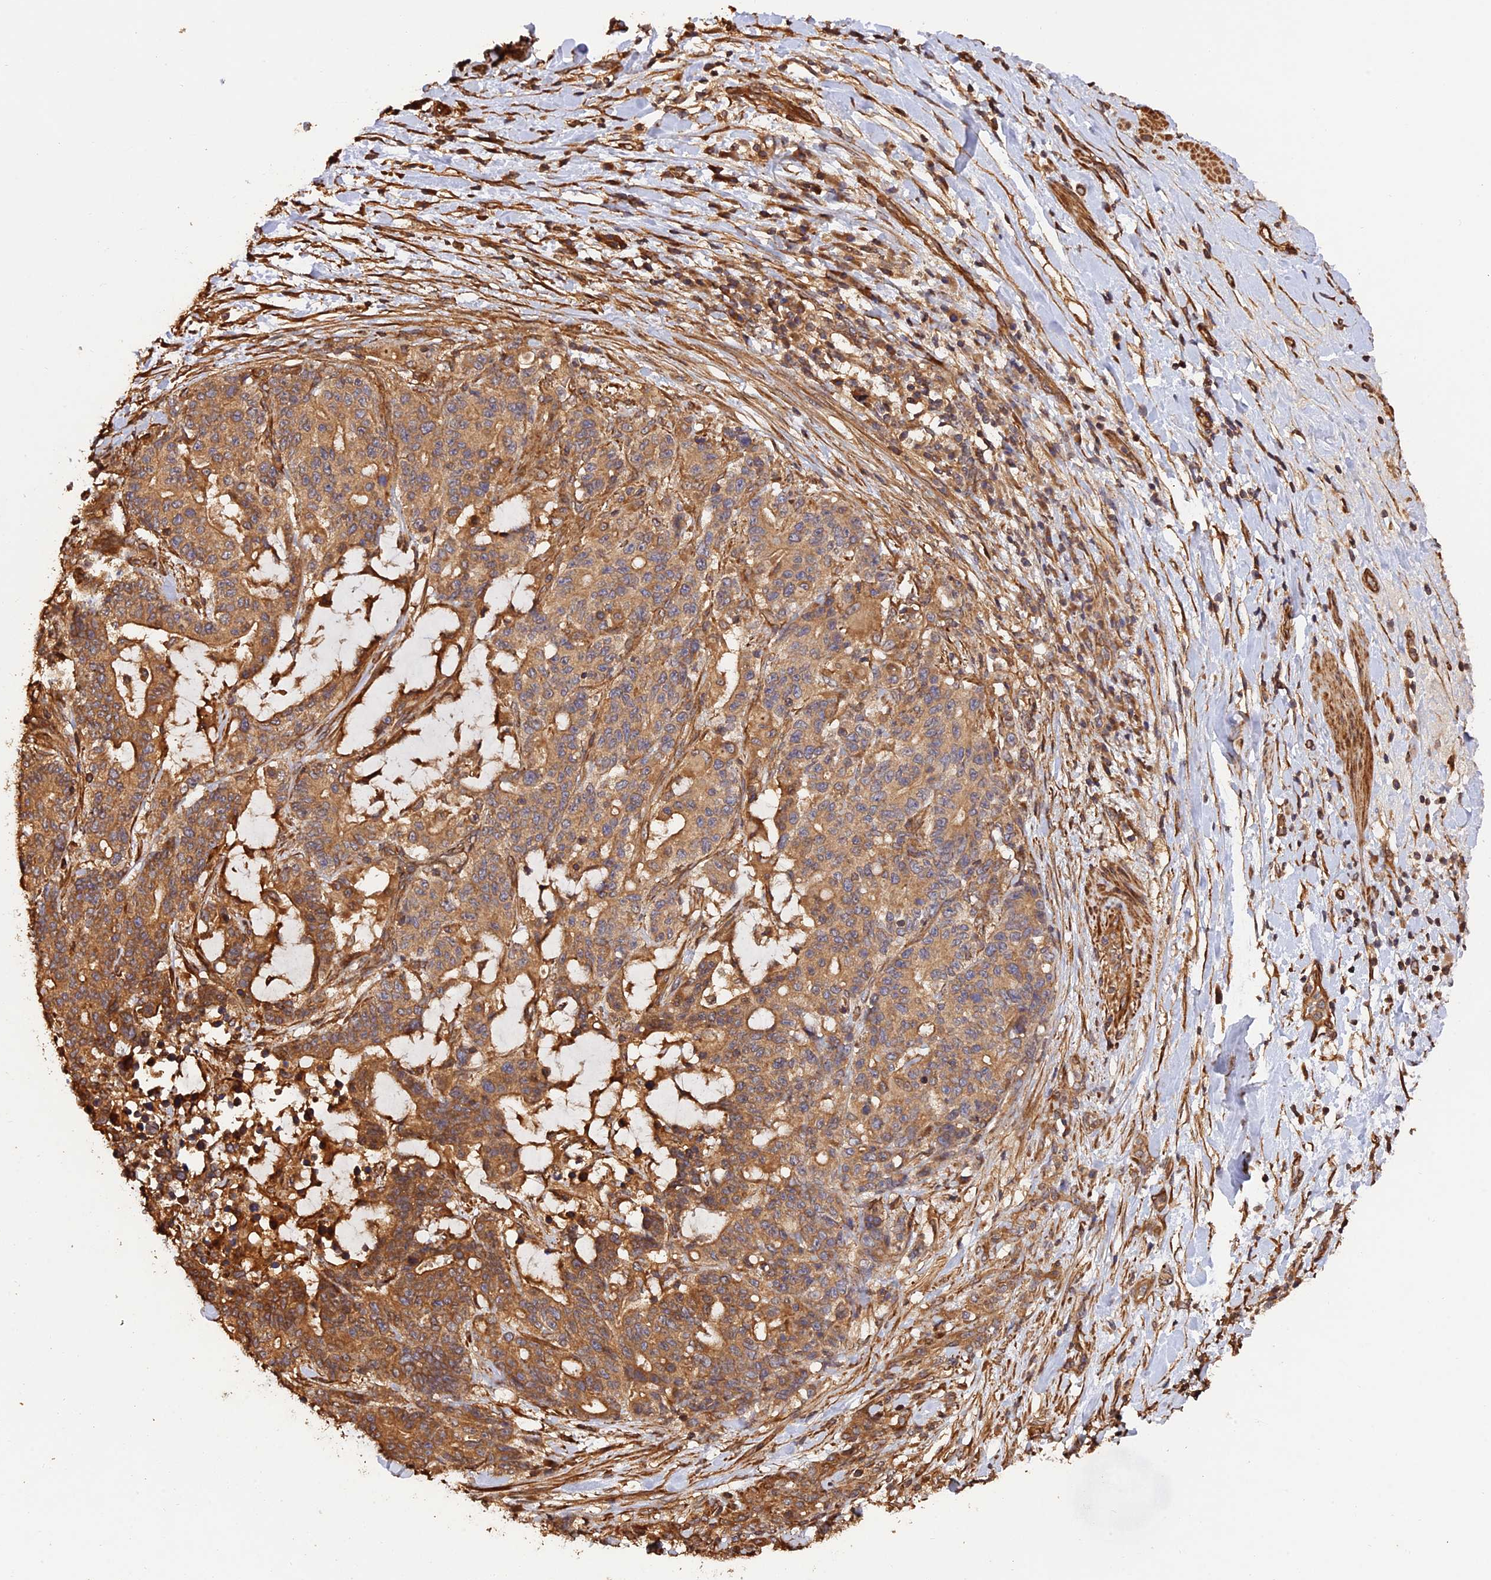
{"staining": {"intensity": "strong", "quantity": ">75%", "location": "cytoplasmic/membranous"}, "tissue": "stomach cancer", "cell_type": "Tumor cells", "image_type": "cancer", "snomed": [{"axis": "morphology", "description": "Normal tissue, NOS"}, {"axis": "morphology", "description": "Adenocarcinoma, NOS"}, {"axis": "topography", "description": "Stomach"}], "caption": "Adenocarcinoma (stomach) tissue shows strong cytoplasmic/membranous staining in approximately >75% of tumor cells, visualized by immunohistochemistry. The staining was performed using DAB (3,3'-diaminobenzidine), with brown indicating positive protein expression. Nuclei are stained blue with hematoxylin.", "gene": "CREBL2", "patient": {"sex": "female", "age": 64}}